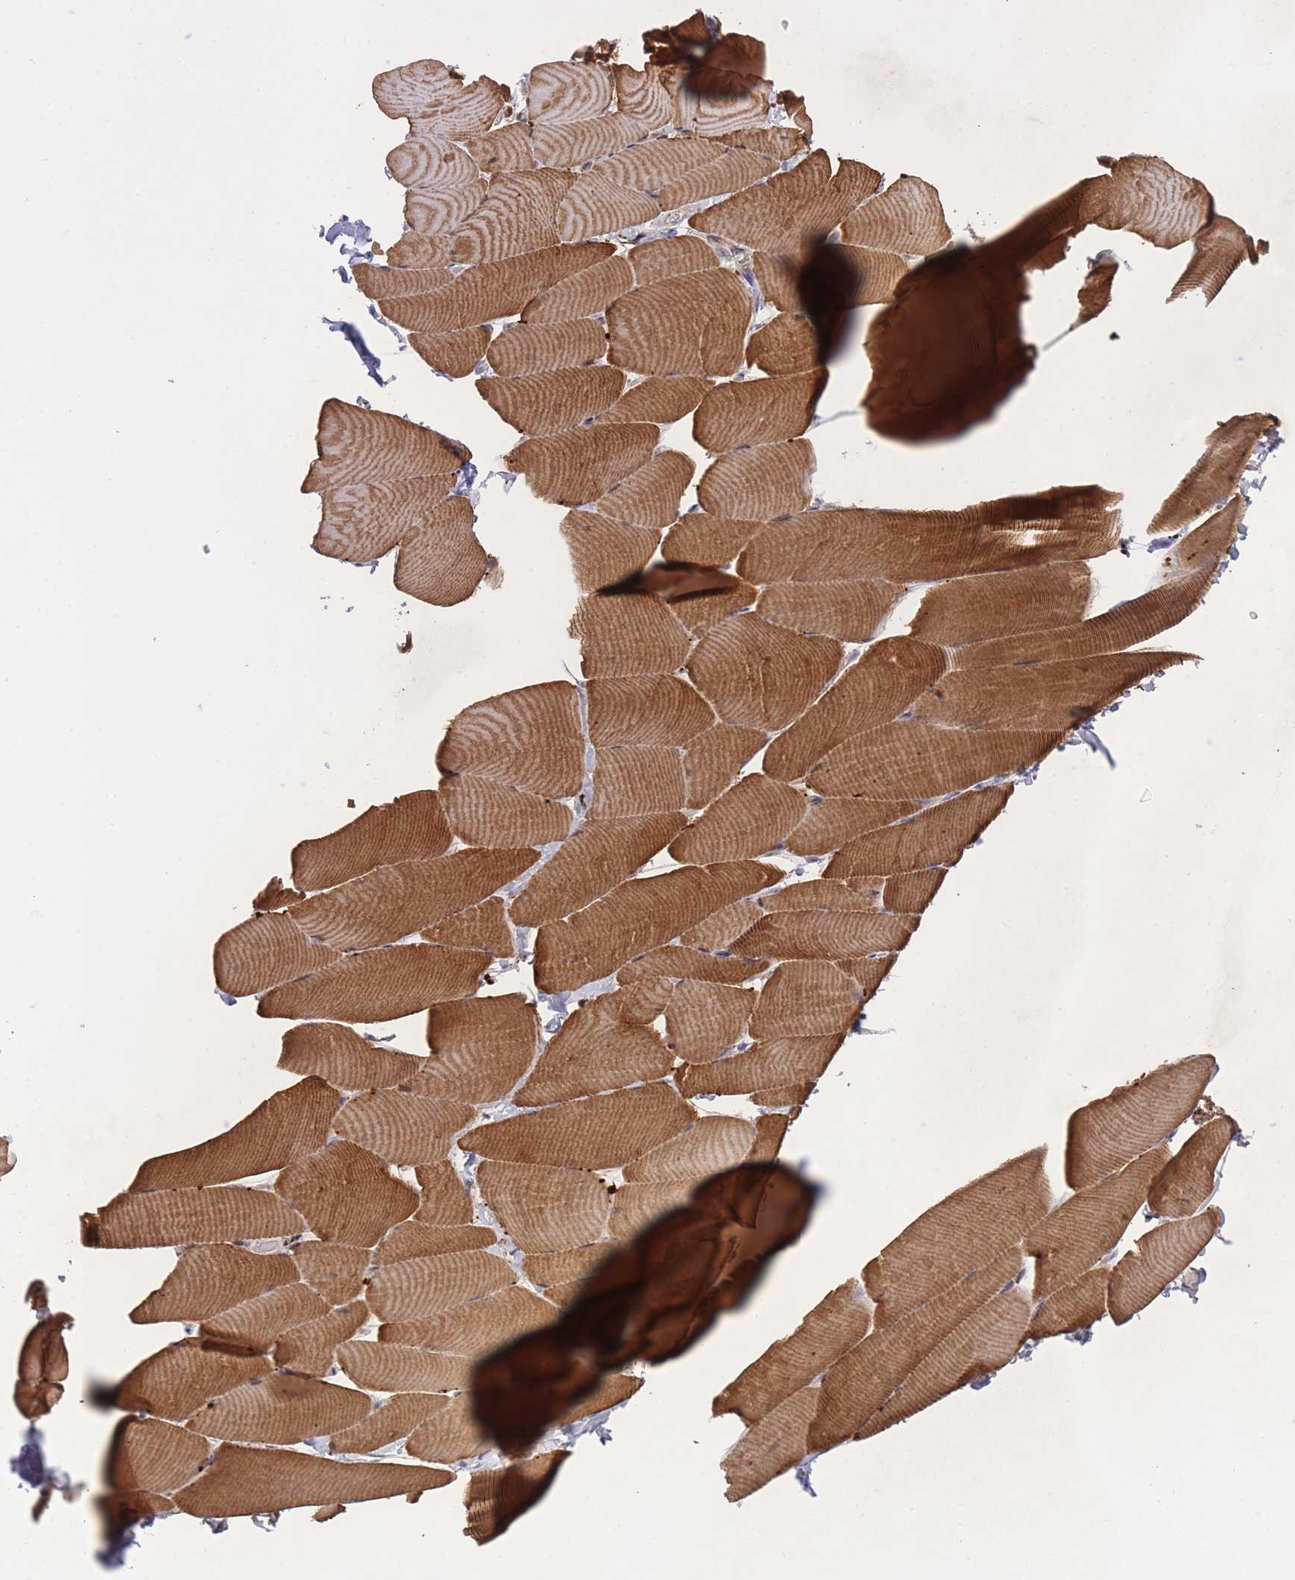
{"staining": {"intensity": "moderate", "quantity": ">75%", "location": "cytoplasmic/membranous"}, "tissue": "skeletal muscle", "cell_type": "Myocytes", "image_type": "normal", "snomed": [{"axis": "morphology", "description": "Normal tissue, NOS"}, {"axis": "topography", "description": "Skeletal muscle"}], "caption": "This histopathology image demonstrates immunohistochemistry staining of normal skeletal muscle, with medium moderate cytoplasmic/membranous staining in approximately >75% of myocytes.", "gene": "ENSG00000289258", "patient": {"sex": "male", "age": 25}}